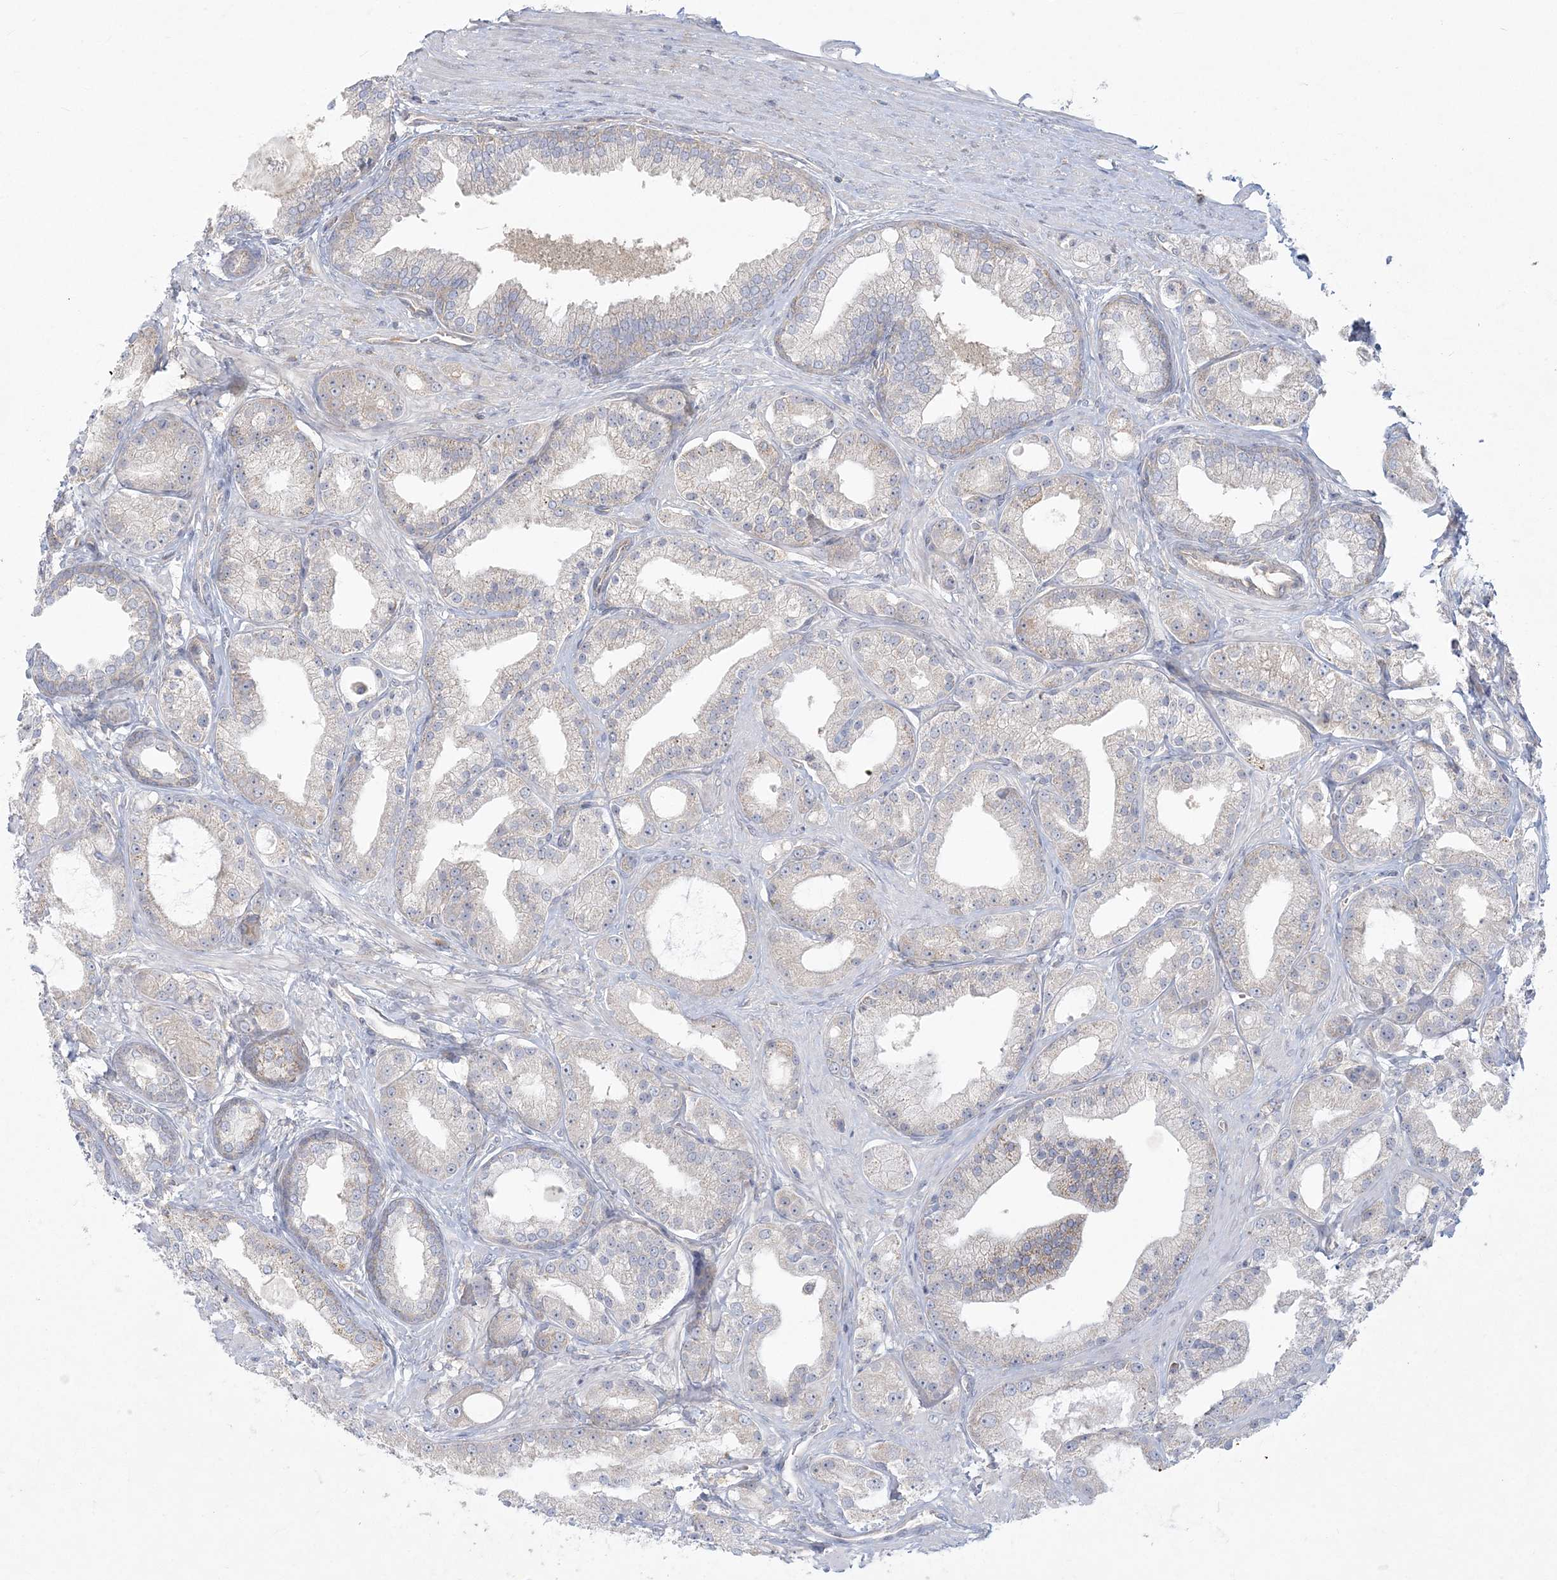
{"staining": {"intensity": "negative", "quantity": "none", "location": "none"}, "tissue": "prostate cancer", "cell_type": "Tumor cells", "image_type": "cancer", "snomed": [{"axis": "morphology", "description": "Adenocarcinoma, Low grade"}, {"axis": "topography", "description": "Prostate"}], "caption": "Immunohistochemistry (IHC) of prostate cancer (adenocarcinoma (low-grade)) displays no positivity in tumor cells.", "gene": "ZC3H6", "patient": {"sex": "male", "age": 67}}